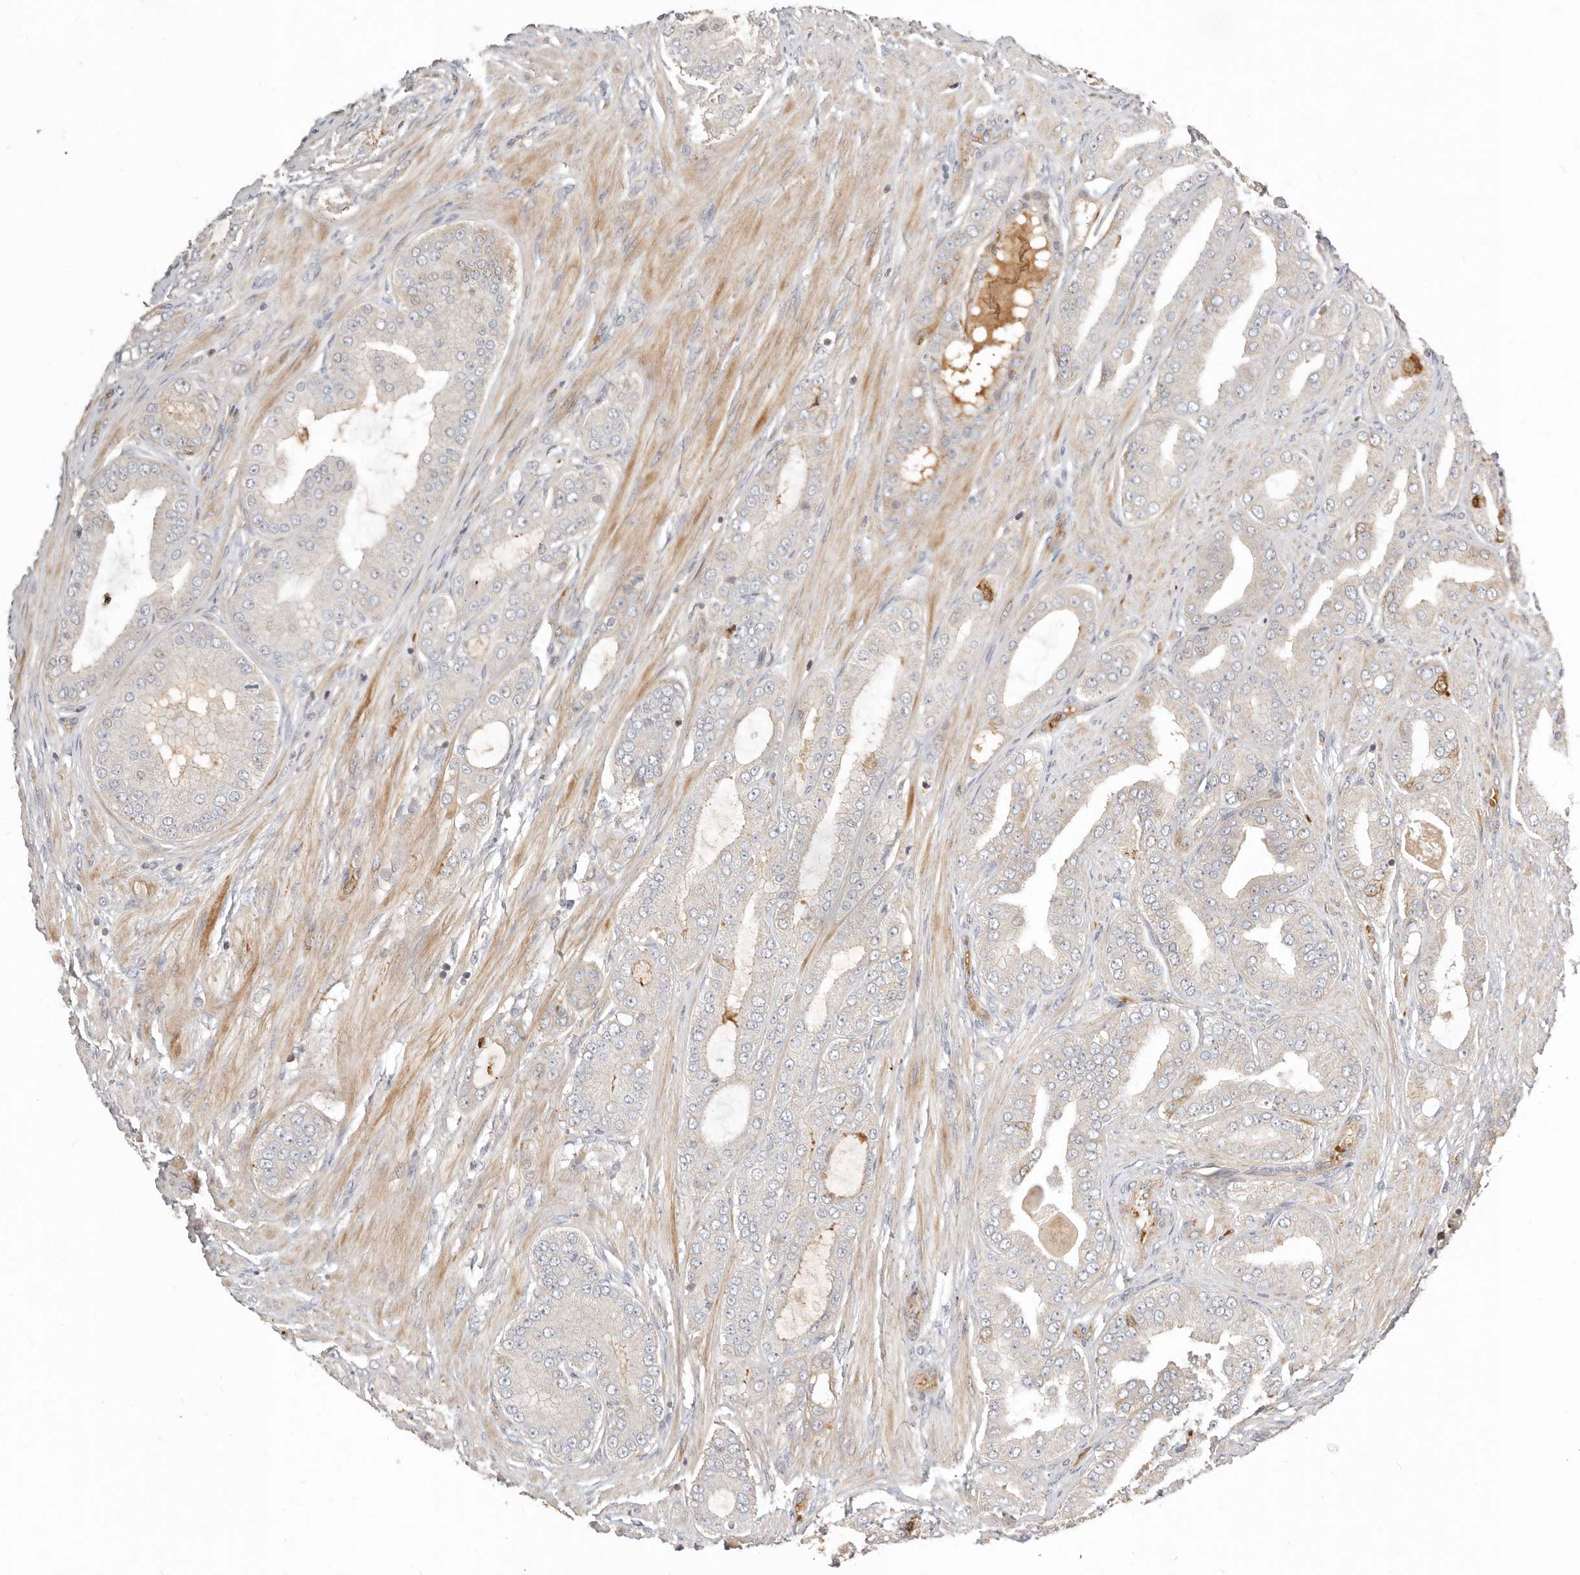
{"staining": {"intensity": "negative", "quantity": "none", "location": "none"}, "tissue": "prostate cancer", "cell_type": "Tumor cells", "image_type": "cancer", "snomed": [{"axis": "morphology", "description": "Adenocarcinoma, High grade"}, {"axis": "topography", "description": "Prostate"}], "caption": "Human prostate high-grade adenocarcinoma stained for a protein using IHC reveals no positivity in tumor cells.", "gene": "MTFR2", "patient": {"sex": "male", "age": 60}}